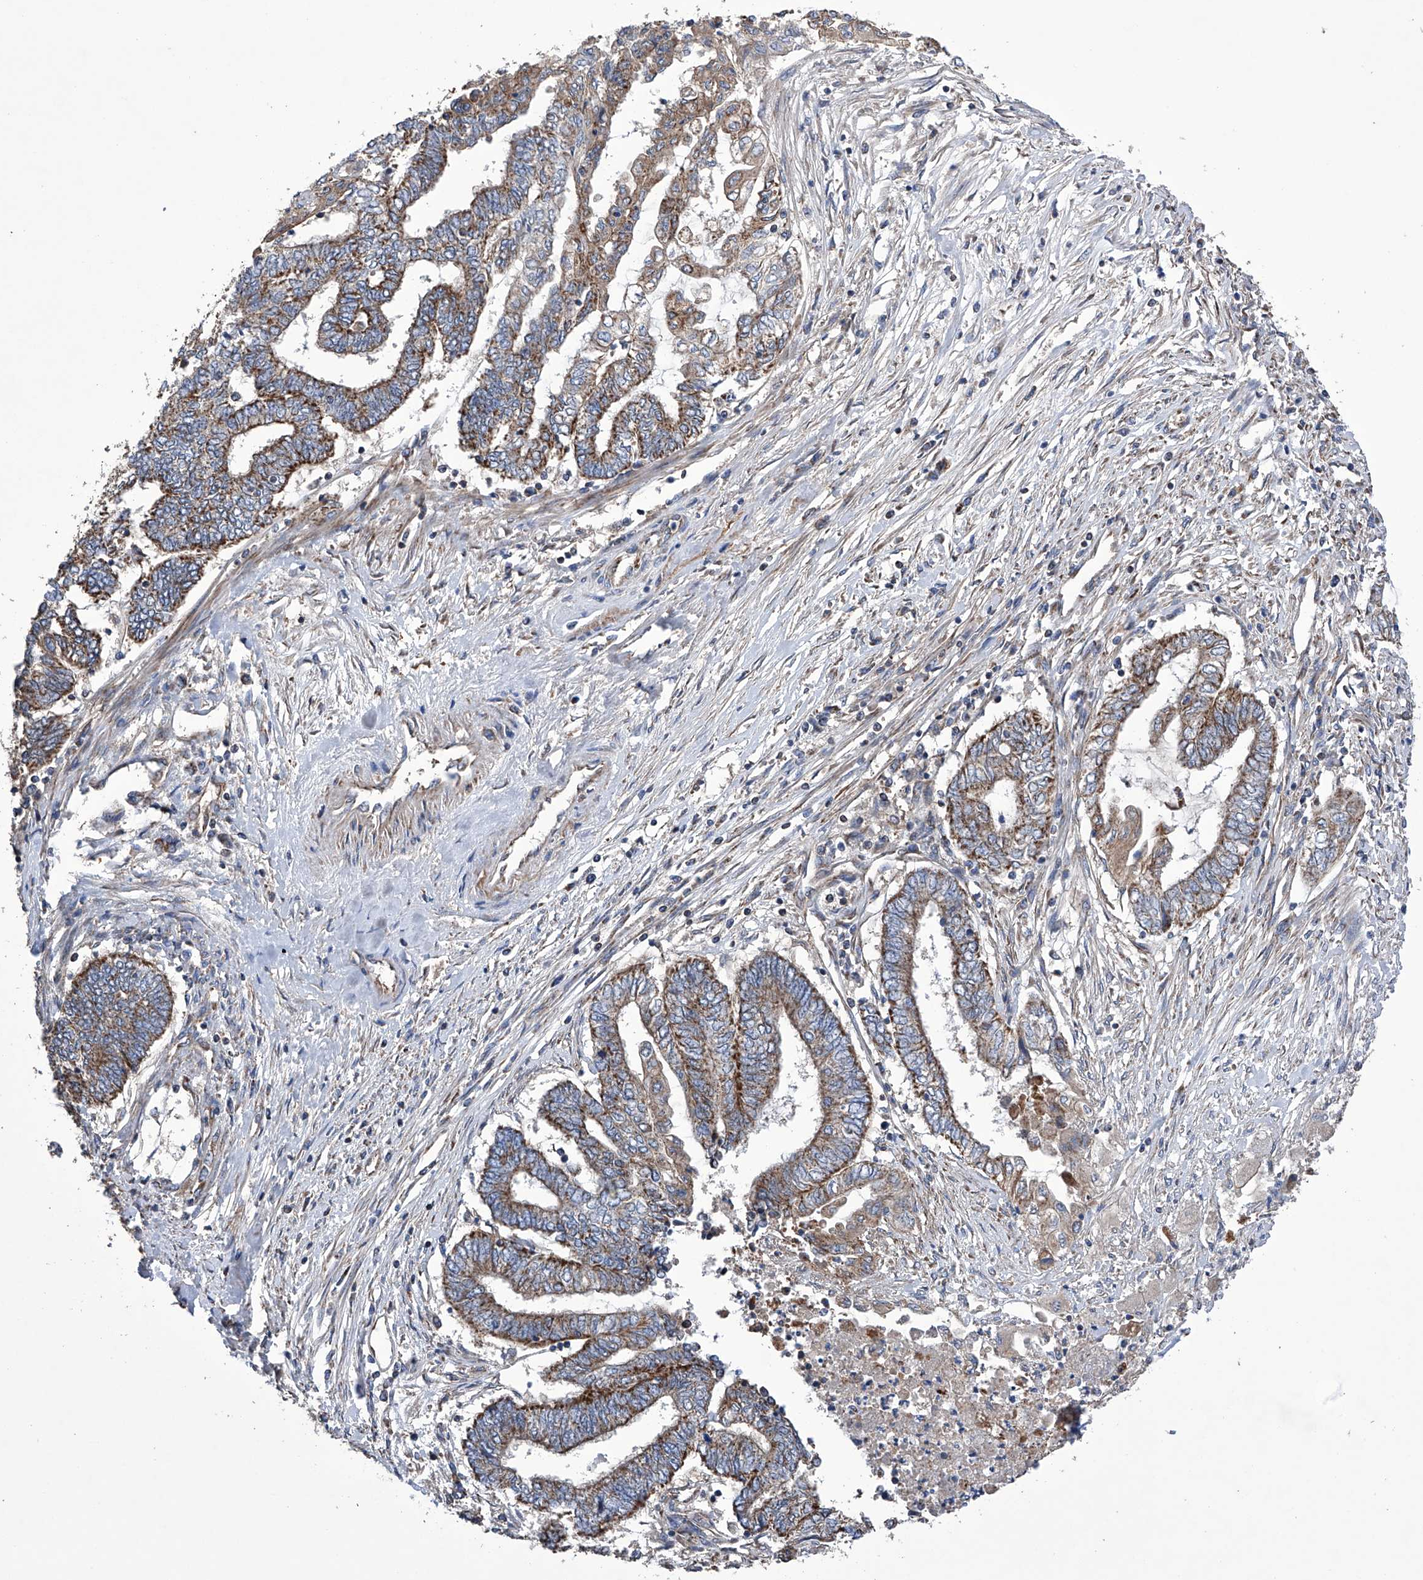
{"staining": {"intensity": "strong", "quantity": ">75%", "location": "cytoplasmic/membranous"}, "tissue": "endometrial cancer", "cell_type": "Tumor cells", "image_type": "cancer", "snomed": [{"axis": "morphology", "description": "Adenocarcinoma, NOS"}, {"axis": "topography", "description": "Uterus"}, {"axis": "topography", "description": "Endometrium"}], "caption": "Immunohistochemical staining of human endometrial adenocarcinoma demonstrates strong cytoplasmic/membranous protein expression in approximately >75% of tumor cells.", "gene": "EFCAB2", "patient": {"sex": "female", "age": 70}}